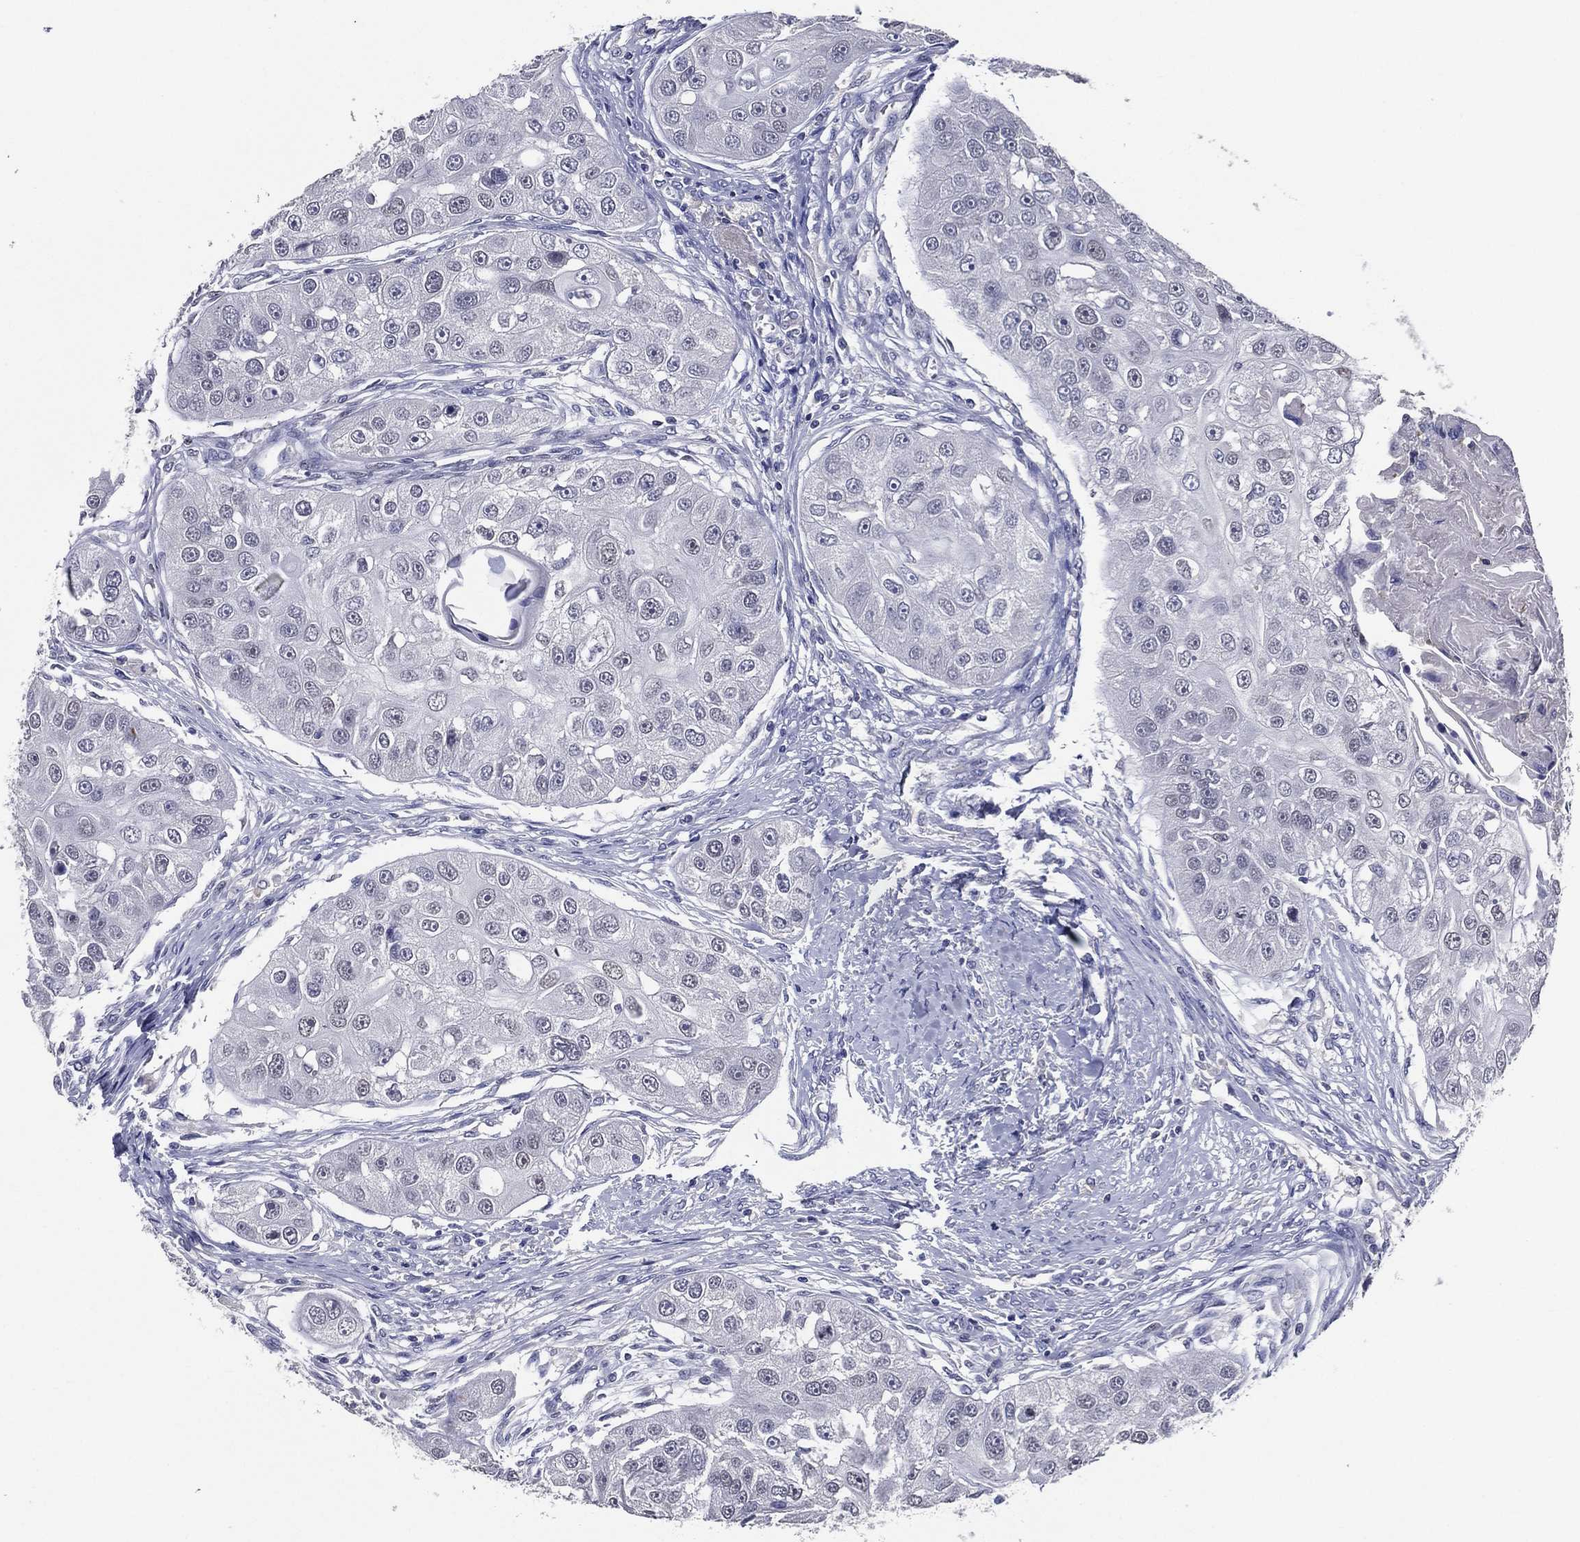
{"staining": {"intensity": "negative", "quantity": "none", "location": "none"}, "tissue": "head and neck cancer", "cell_type": "Tumor cells", "image_type": "cancer", "snomed": [{"axis": "morphology", "description": "Normal tissue, NOS"}, {"axis": "morphology", "description": "Squamous cell carcinoma, NOS"}, {"axis": "topography", "description": "Skeletal muscle"}, {"axis": "topography", "description": "Head-Neck"}], "caption": "Protein analysis of head and neck cancer displays no significant positivity in tumor cells.", "gene": "TFAP2A", "patient": {"sex": "male", "age": 51}}